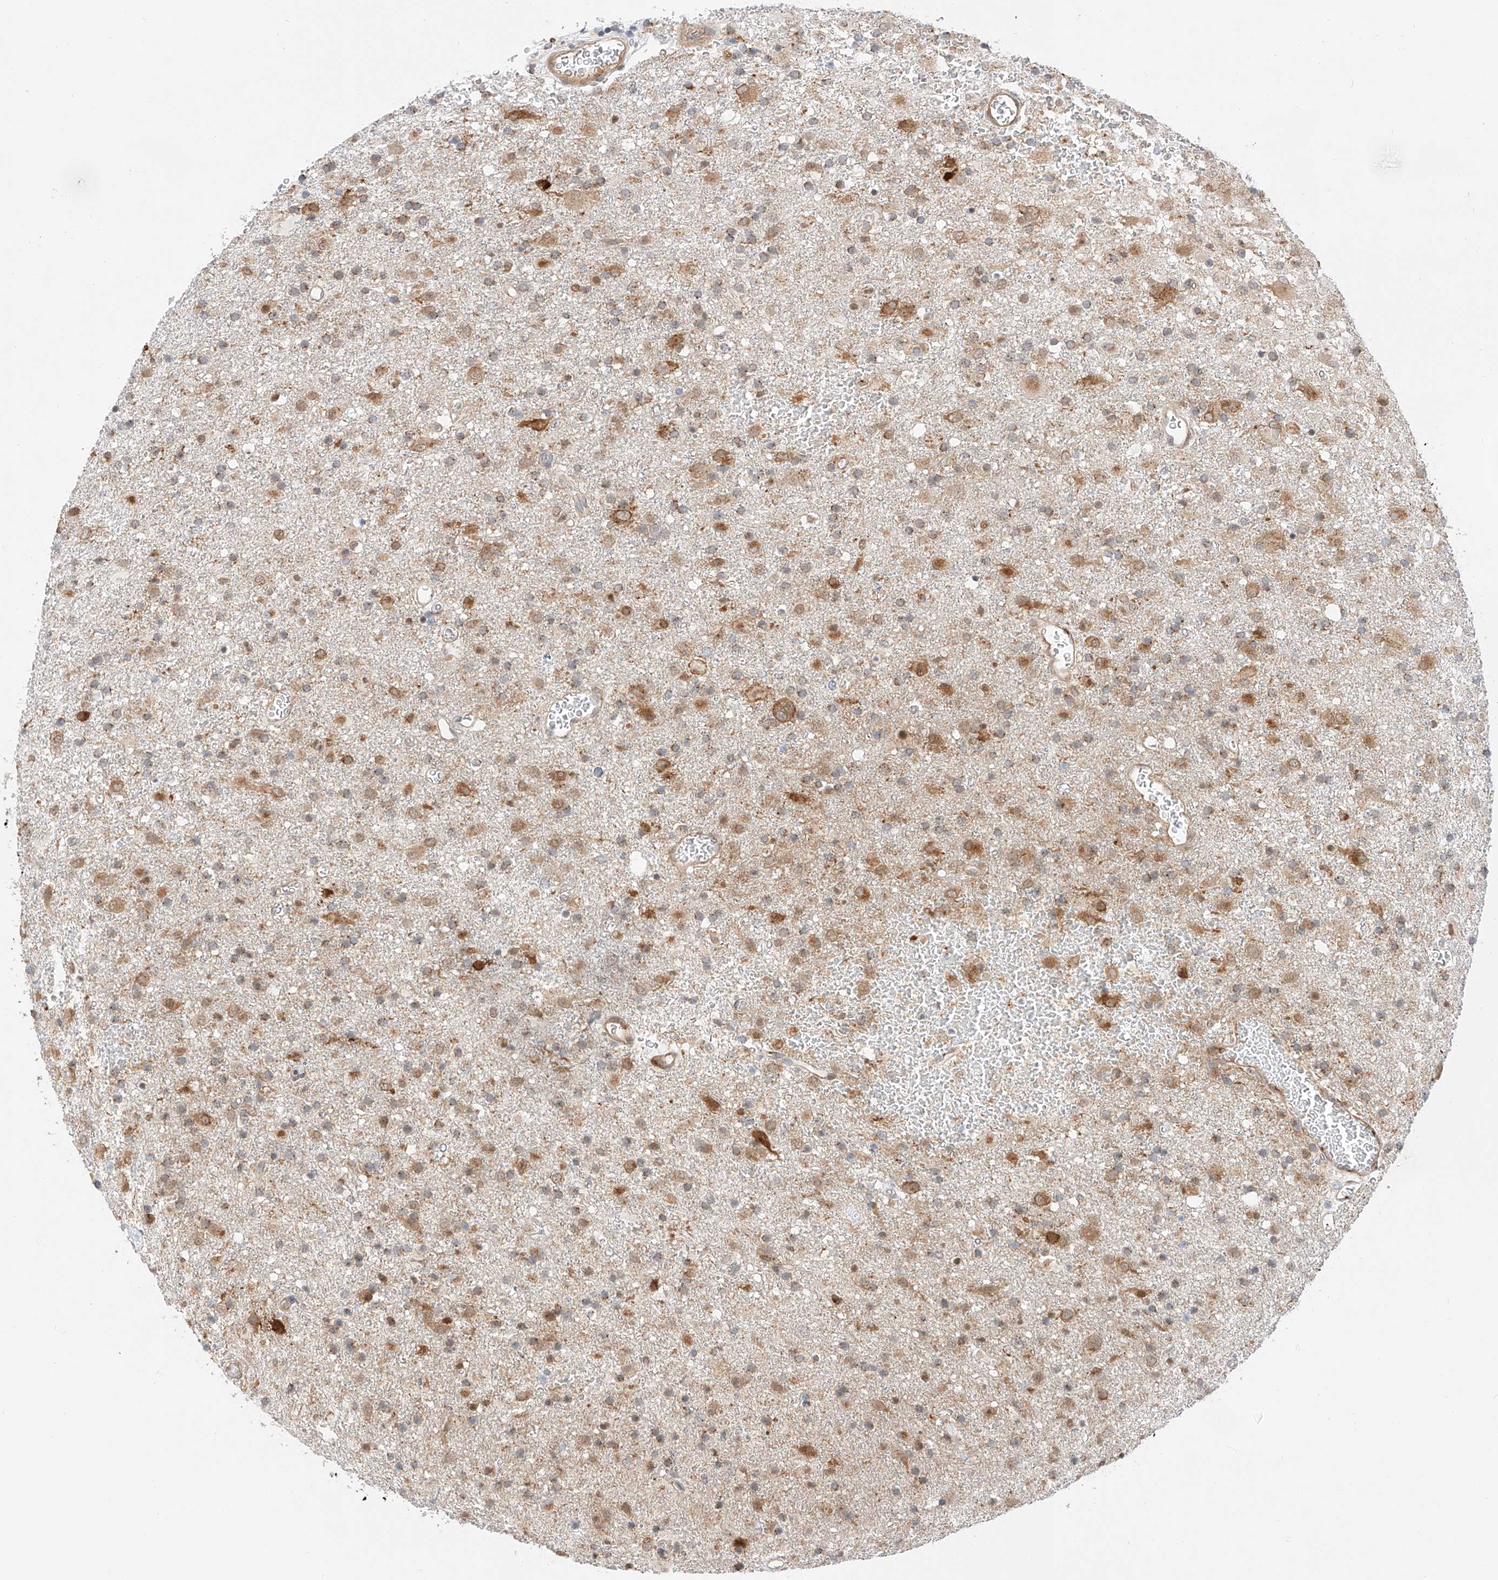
{"staining": {"intensity": "weak", "quantity": "25%-75%", "location": "cytoplasmic/membranous"}, "tissue": "glioma", "cell_type": "Tumor cells", "image_type": "cancer", "snomed": [{"axis": "morphology", "description": "Glioma, malignant, Low grade"}, {"axis": "topography", "description": "Brain"}], "caption": "An image of low-grade glioma (malignant) stained for a protein shows weak cytoplasmic/membranous brown staining in tumor cells.", "gene": "CARMIL1", "patient": {"sex": "male", "age": 65}}